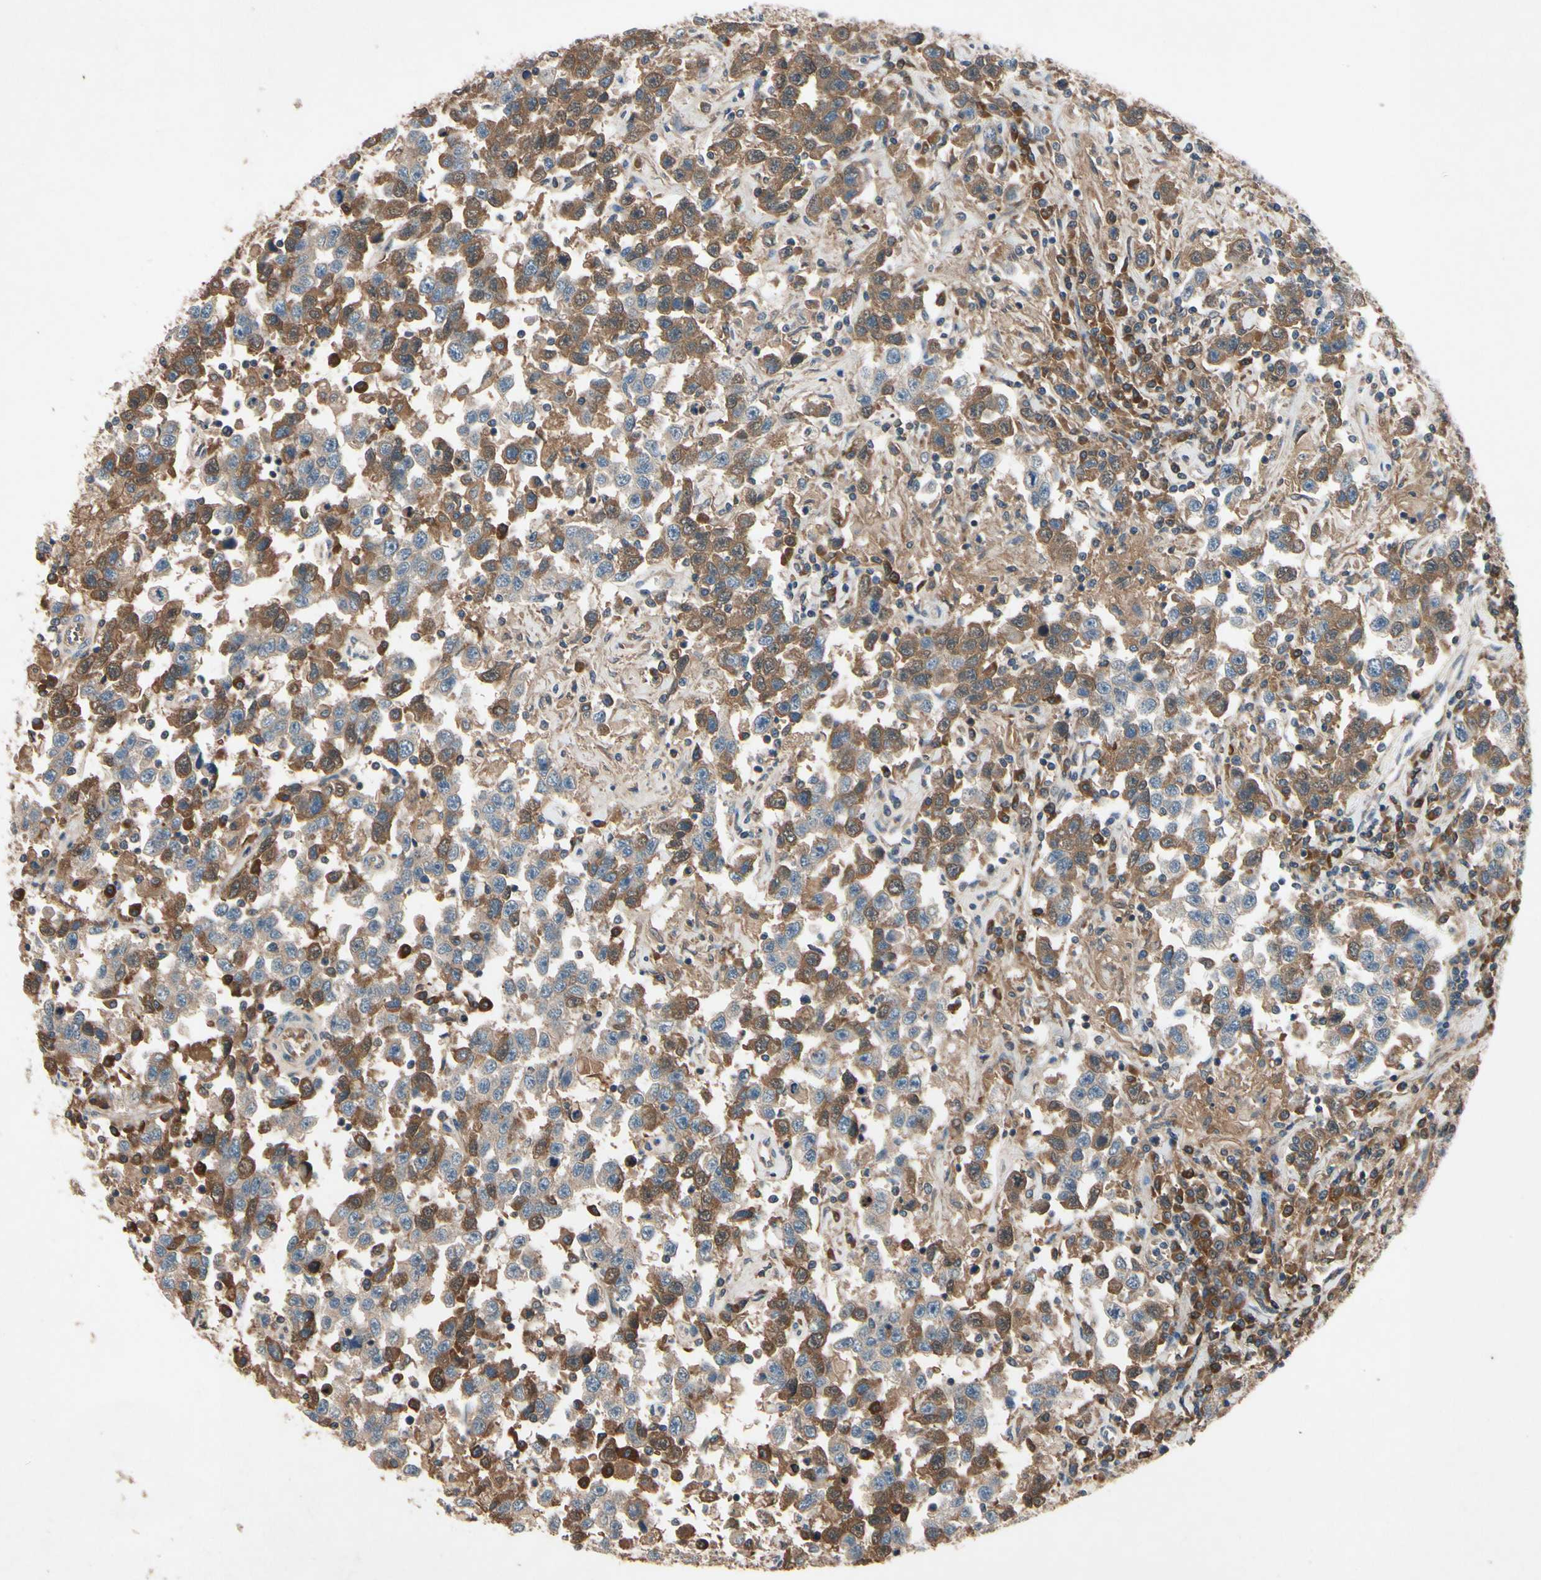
{"staining": {"intensity": "moderate", "quantity": ">75%", "location": "cytoplasmic/membranous"}, "tissue": "testis cancer", "cell_type": "Tumor cells", "image_type": "cancer", "snomed": [{"axis": "morphology", "description": "Seminoma, NOS"}, {"axis": "topography", "description": "Testis"}], "caption": "This photomicrograph exhibits immunohistochemistry (IHC) staining of testis seminoma, with medium moderate cytoplasmic/membranous staining in approximately >75% of tumor cells.", "gene": "IL1RL1", "patient": {"sex": "male", "age": 41}}